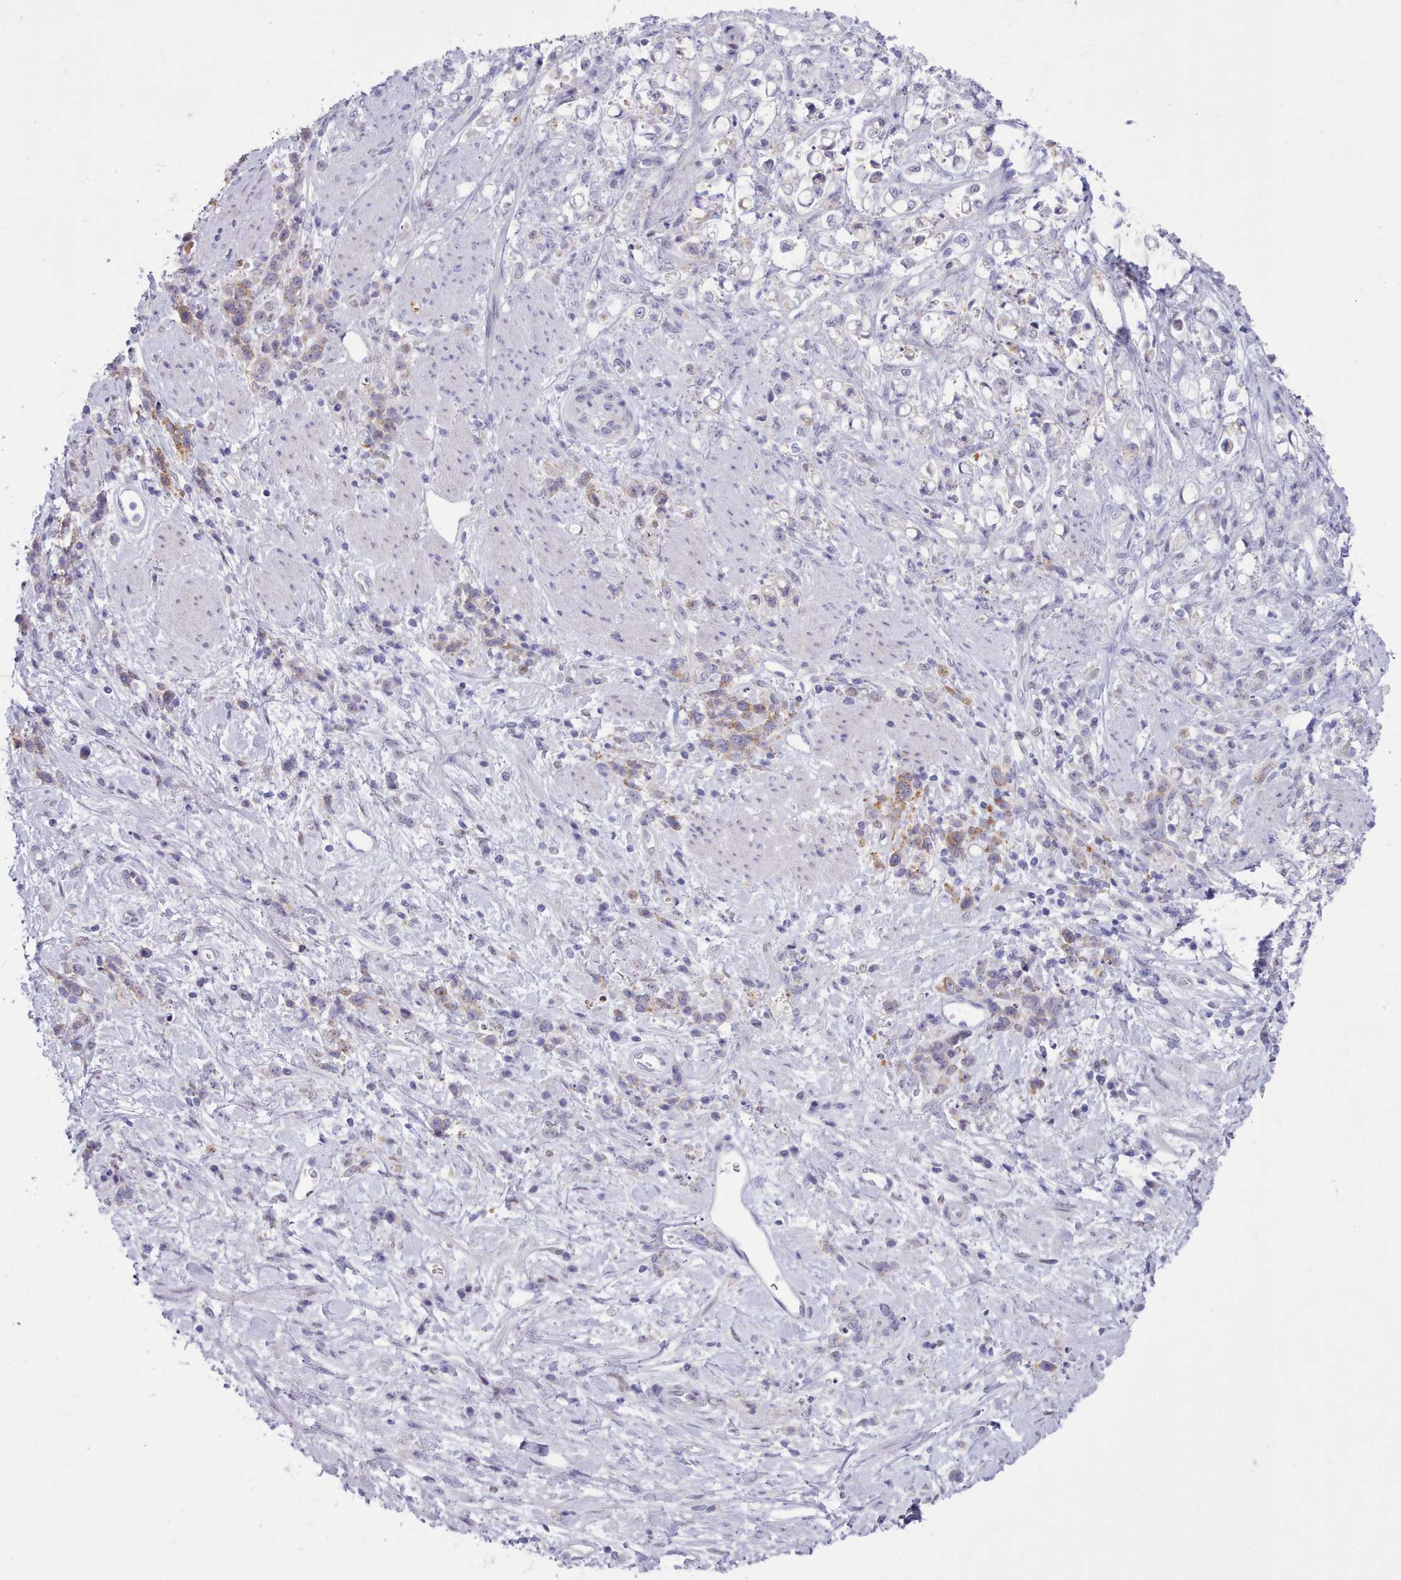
{"staining": {"intensity": "moderate", "quantity": "<25%", "location": "cytoplasmic/membranous"}, "tissue": "stomach cancer", "cell_type": "Tumor cells", "image_type": "cancer", "snomed": [{"axis": "morphology", "description": "Adenocarcinoma, NOS"}, {"axis": "topography", "description": "Stomach"}], "caption": "Immunohistochemical staining of stomach adenocarcinoma demonstrates moderate cytoplasmic/membranous protein positivity in approximately <25% of tumor cells. The staining was performed using DAB (3,3'-diaminobenzidine) to visualize the protein expression in brown, while the nuclei were stained in blue with hematoxylin (Magnification: 20x).", "gene": "TMEM253", "patient": {"sex": "female", "age": 60}}